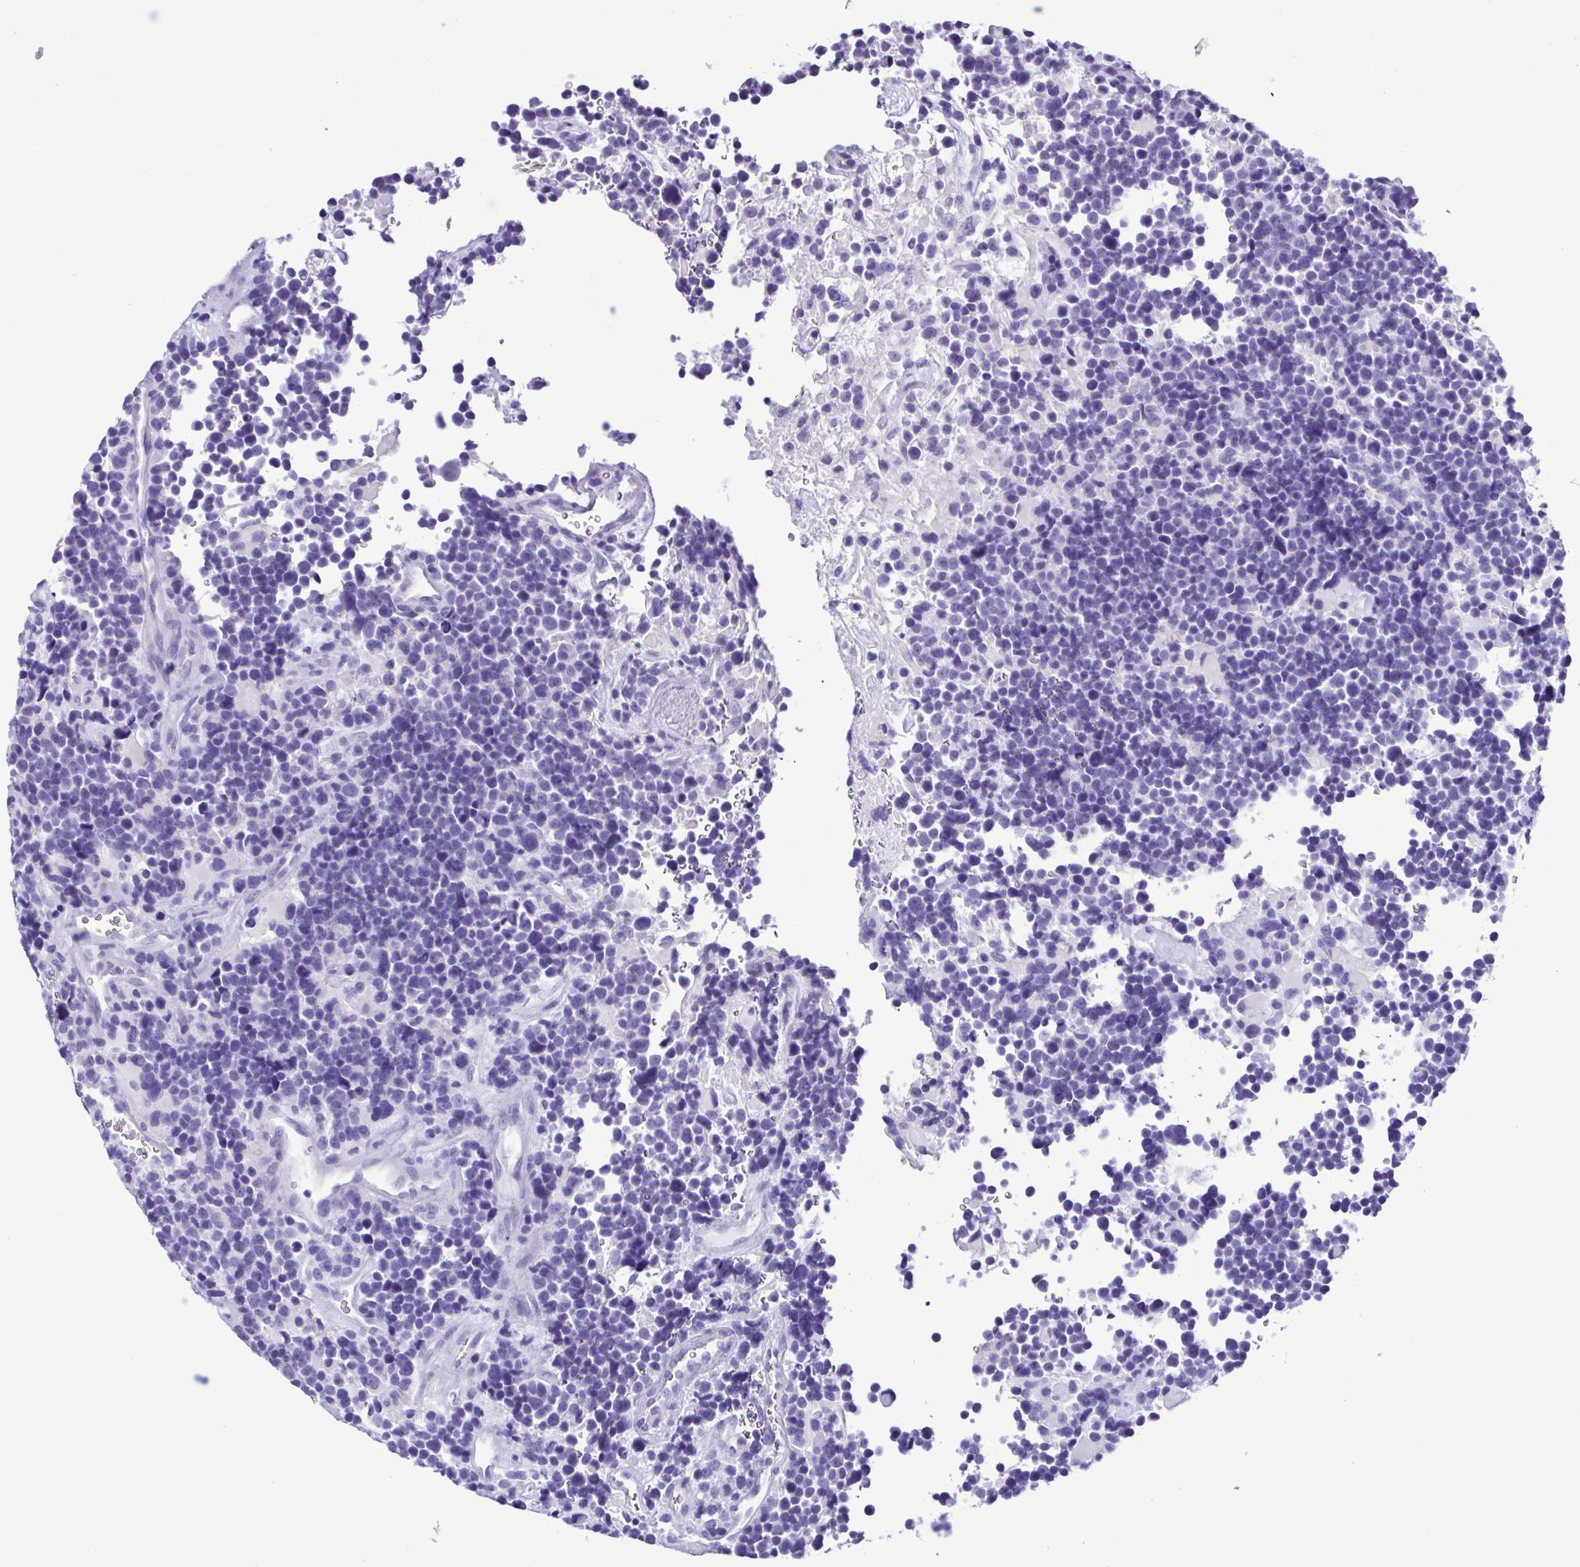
{"staining": {"intensity": "negative", "quantity": "none", "location": "none"}, "tissue": "glioma", "cell_type": "Tumor cells", "image_type": "cancer", "snomed": [{"axis": "morphology", "description": "Glioma, malignant, High grade"}, {"axis": "topography", "description": "Brain"}], "caption": "Immunohistochemistry (IHC) histopathology image of malignant glioma (high-grade) stained for a protein (brown), which displays no expression in tumor cells. (DAB (3,3'-diaminobenzidine) immunohistochemistry (IHC) with hematoxylin counter stain).", "gene": "CBY2", "patient": {"sex": "male", "age": 33}}